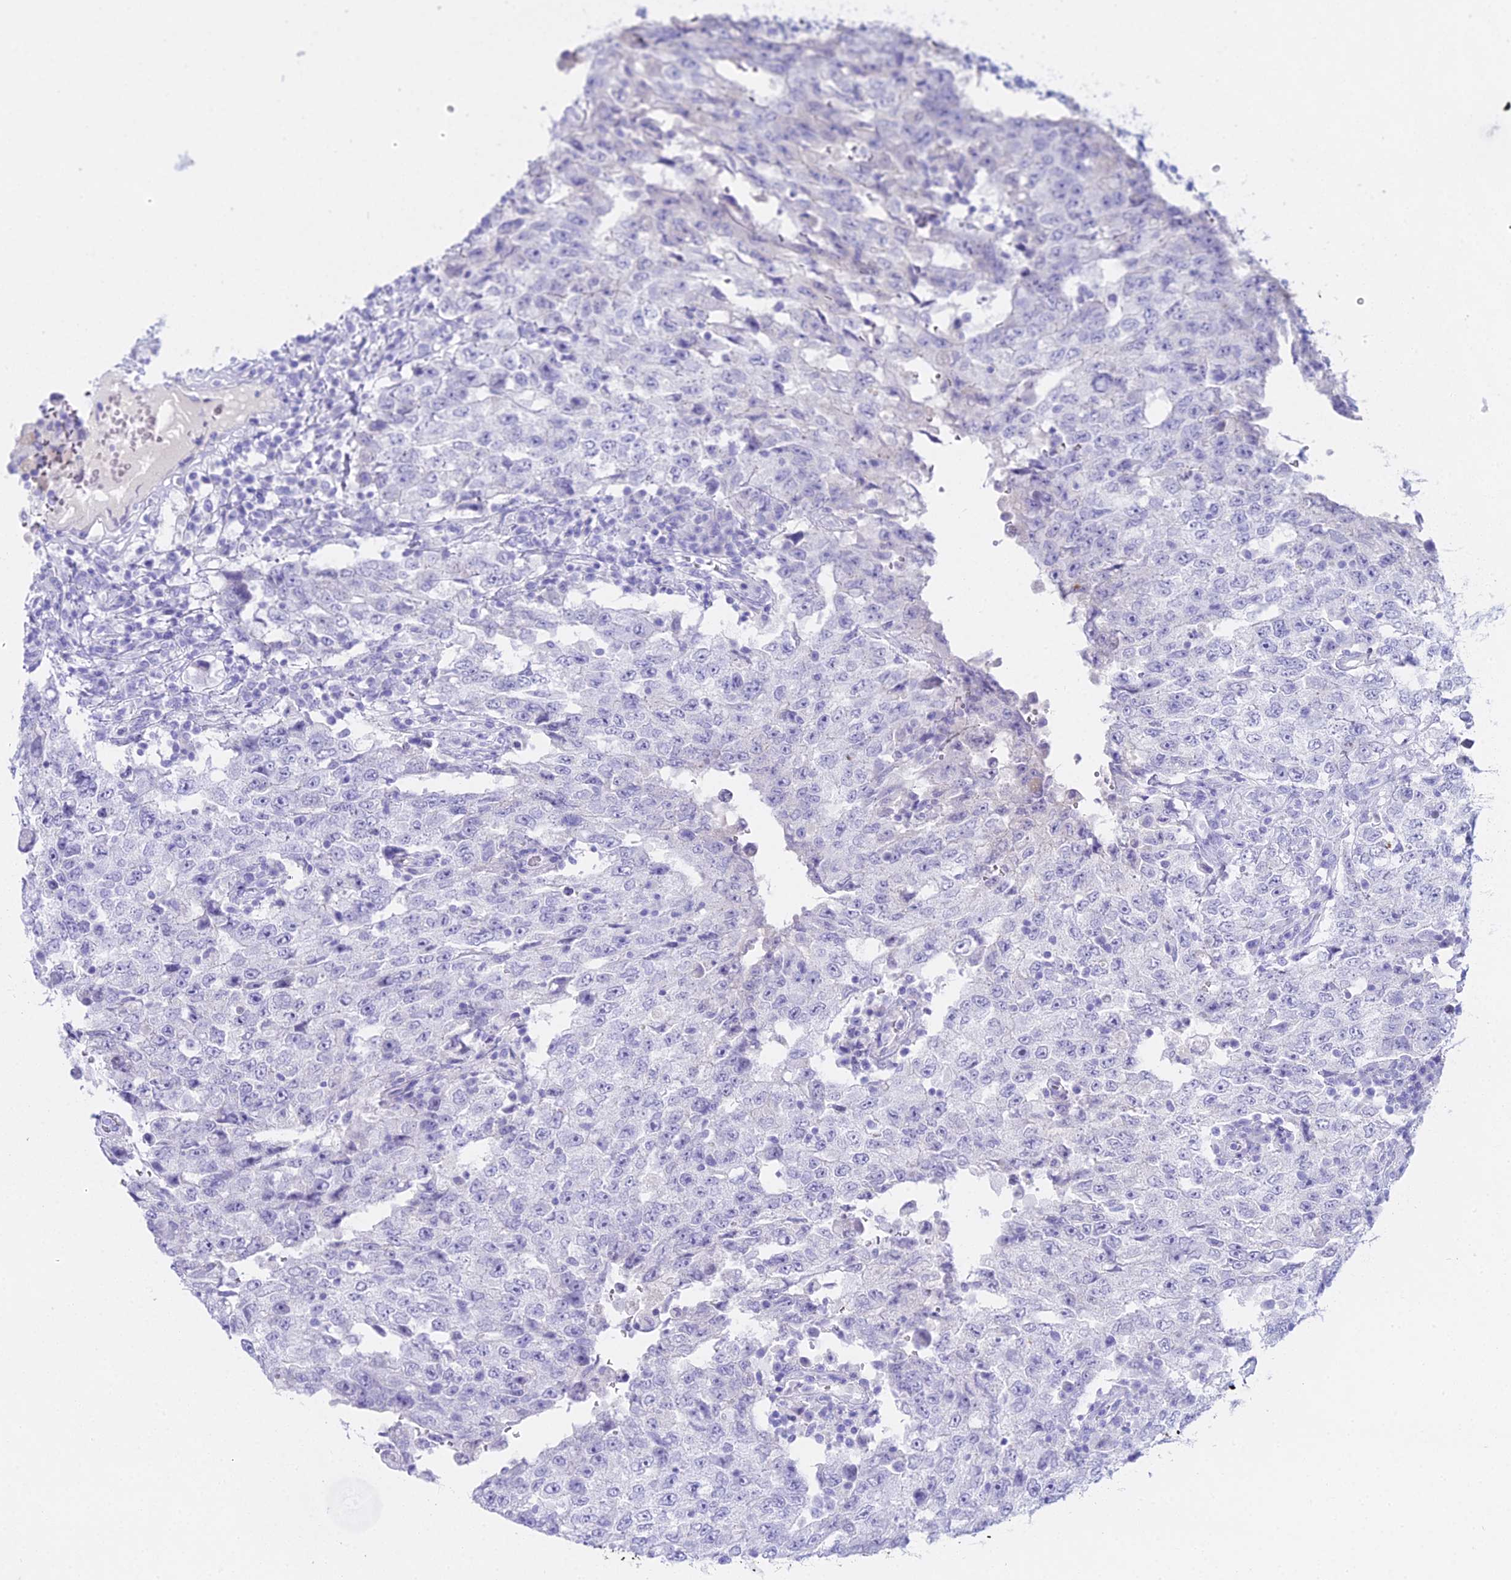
{"staining": {"intensity": "negative", "quantity": "none", "location": "none"}, "tissue": "testis cancer", "cell_type": "Tumor cells", "image_type": "cancer", "snomed": [{"axis": "morphology", "description": "Carcinoma, Embryonal, NOS"}, {"axis": "topography", "description": "Testis"}], "caption": "Tumor cells show no significant protein expression in testis cancer.", "gene": "CGB2", "patient": {"sex": "male", "age": 26}}